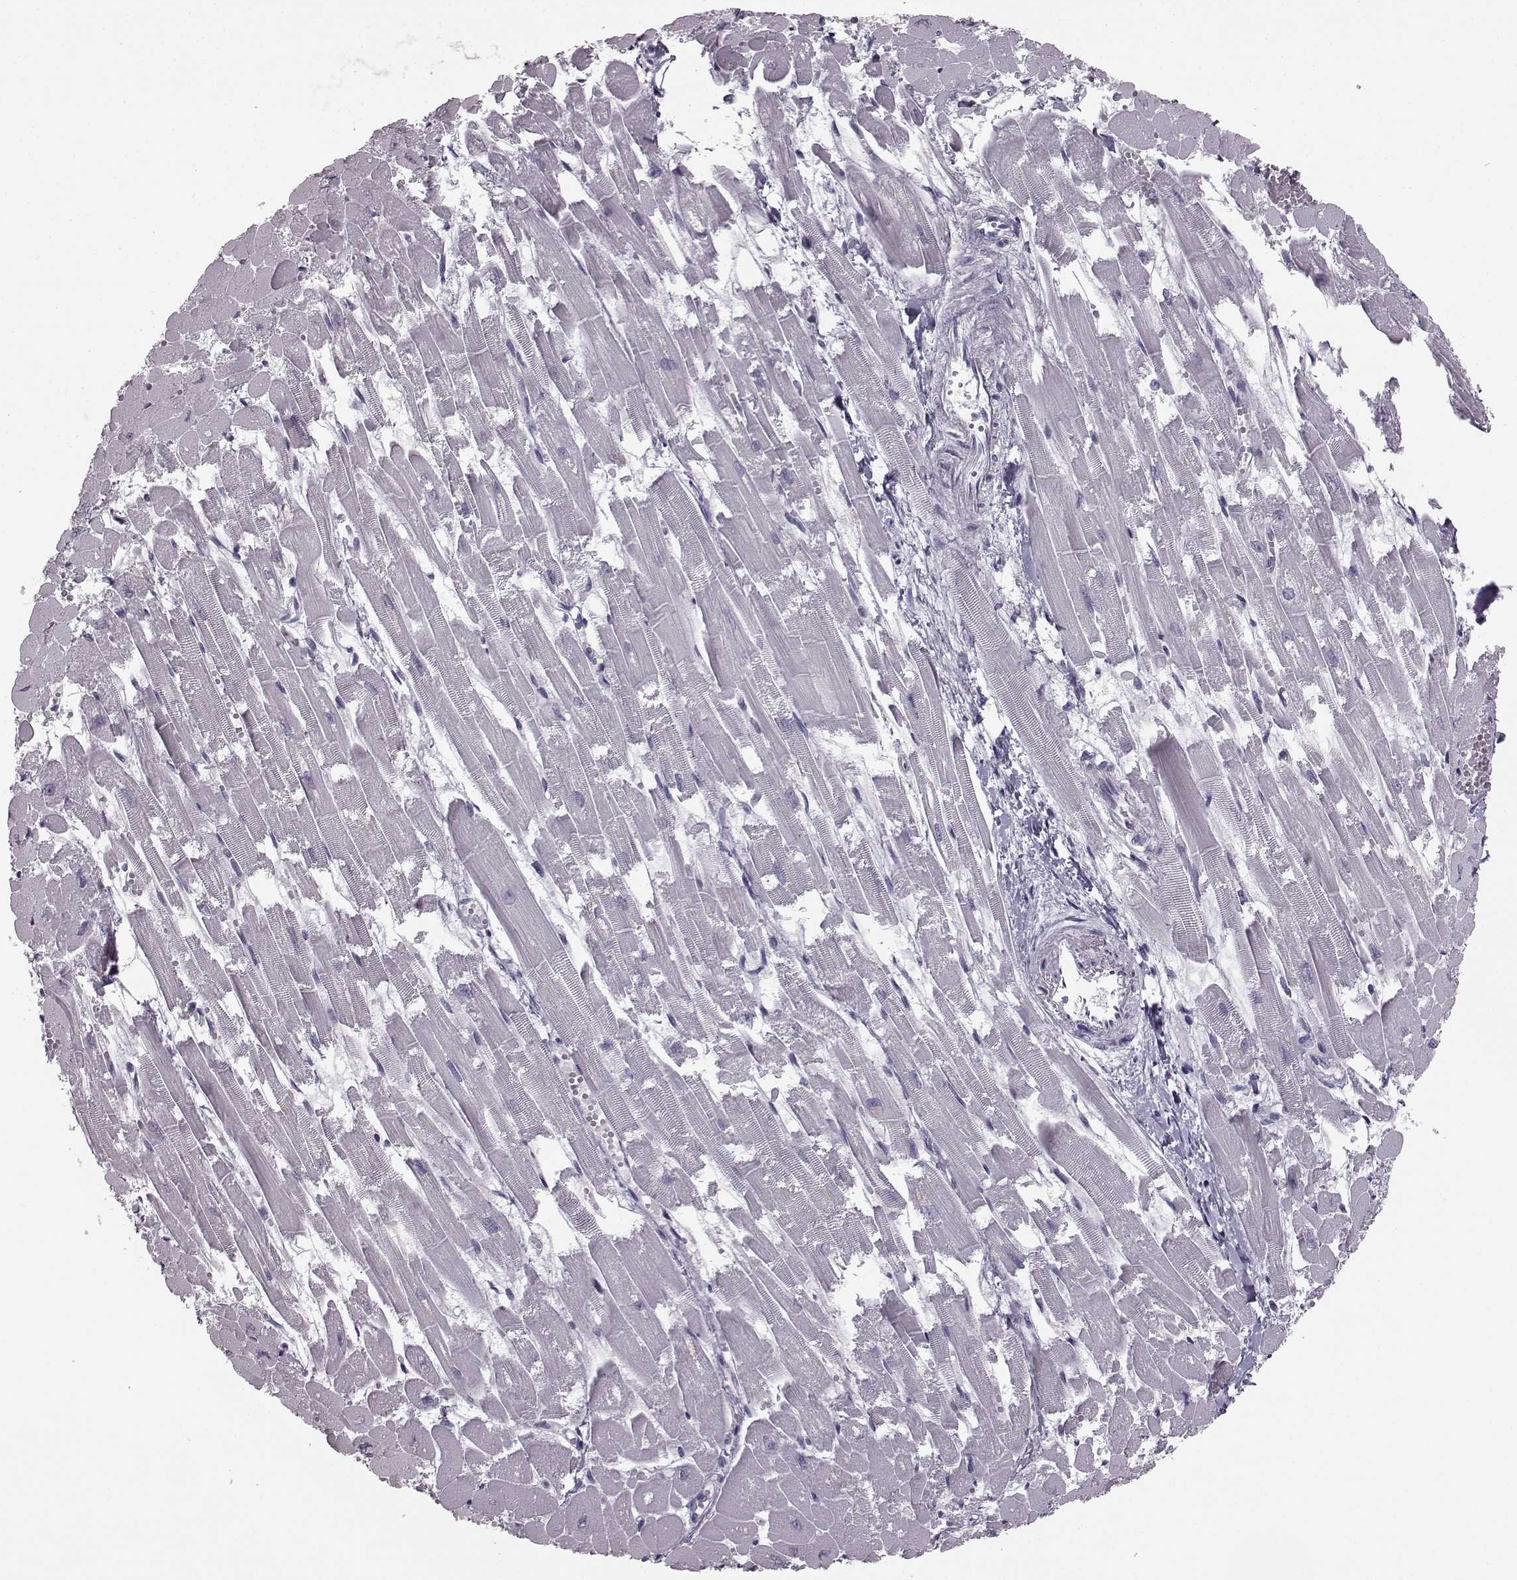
{"staining": {"intensity": "negative", "quantity": "none", "location": "none"}, "tissue": "heart muscle", "cell_type": "Cardiomyocytes", "image_type": "normal", "snomed": [{"axis": "morphology", "description": "Normal tissue, NOS"}, {"axis": "topography", "description": "Heart"}], "caption": "IHC of normal heart muscle displays no staining in cardiomyocytes. Nuclei are stained in blue.", "gene": "JSRP1", "patient": {"sex": "female", "age": 52}}